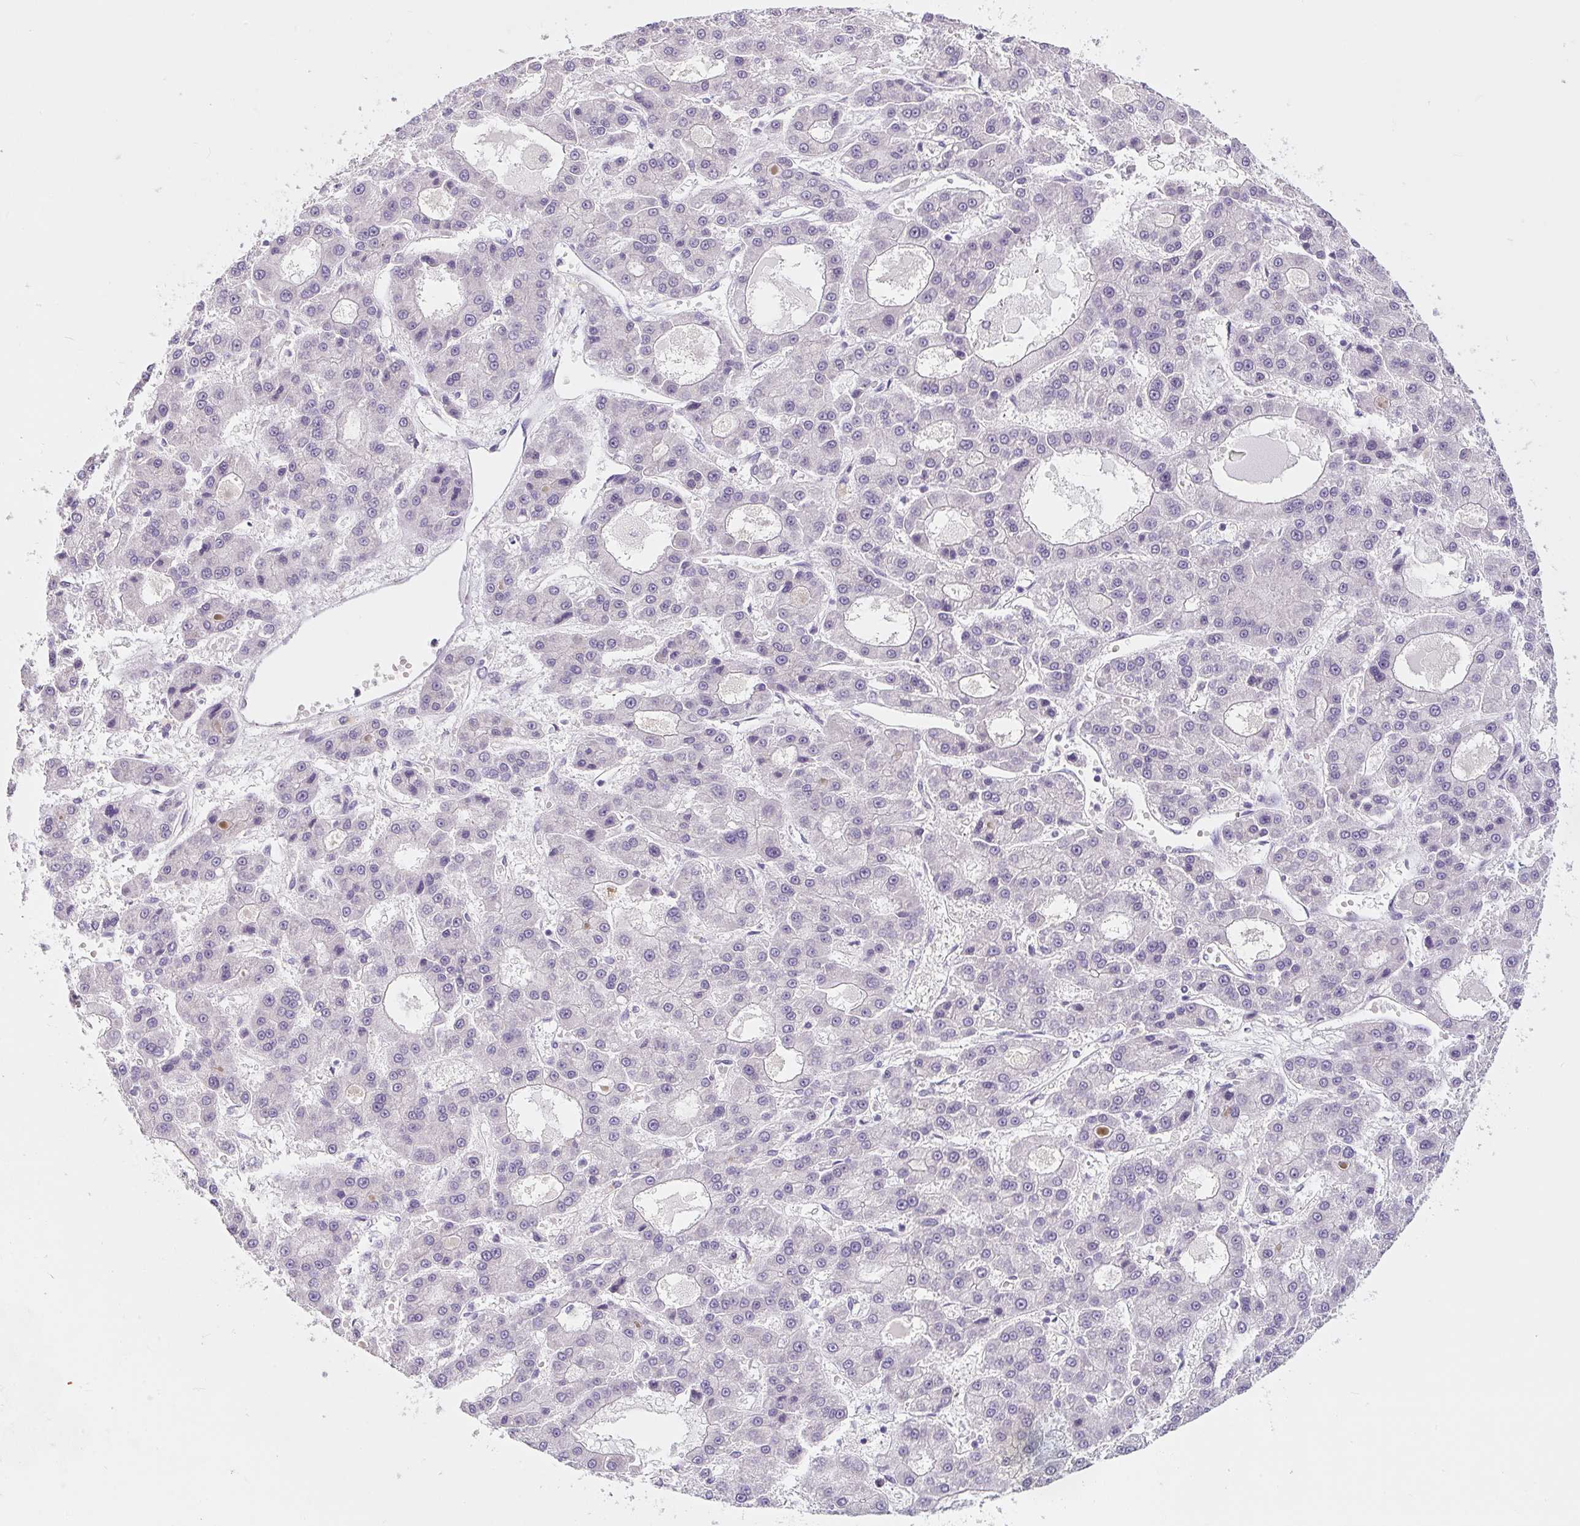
{"staining": {"intensity": "negative", "quantity": "none", "location": "none"}, "tissue": "liver cancer", "cell_type": "Tumor cells", "image_type": "cancer", "snomed": [{"axis": "morphology", "description": "Carcinoma, Hepatocellular, NOS"}, {"axis": "topography", "description": "Liver"}], "caption": "The photomicrograph exhibits no staining of tumor cells in liver cancer (hepatocellular carcinoma).", "gene": "PWWP3B", "patient": {"sex": "male", "age": 70}}